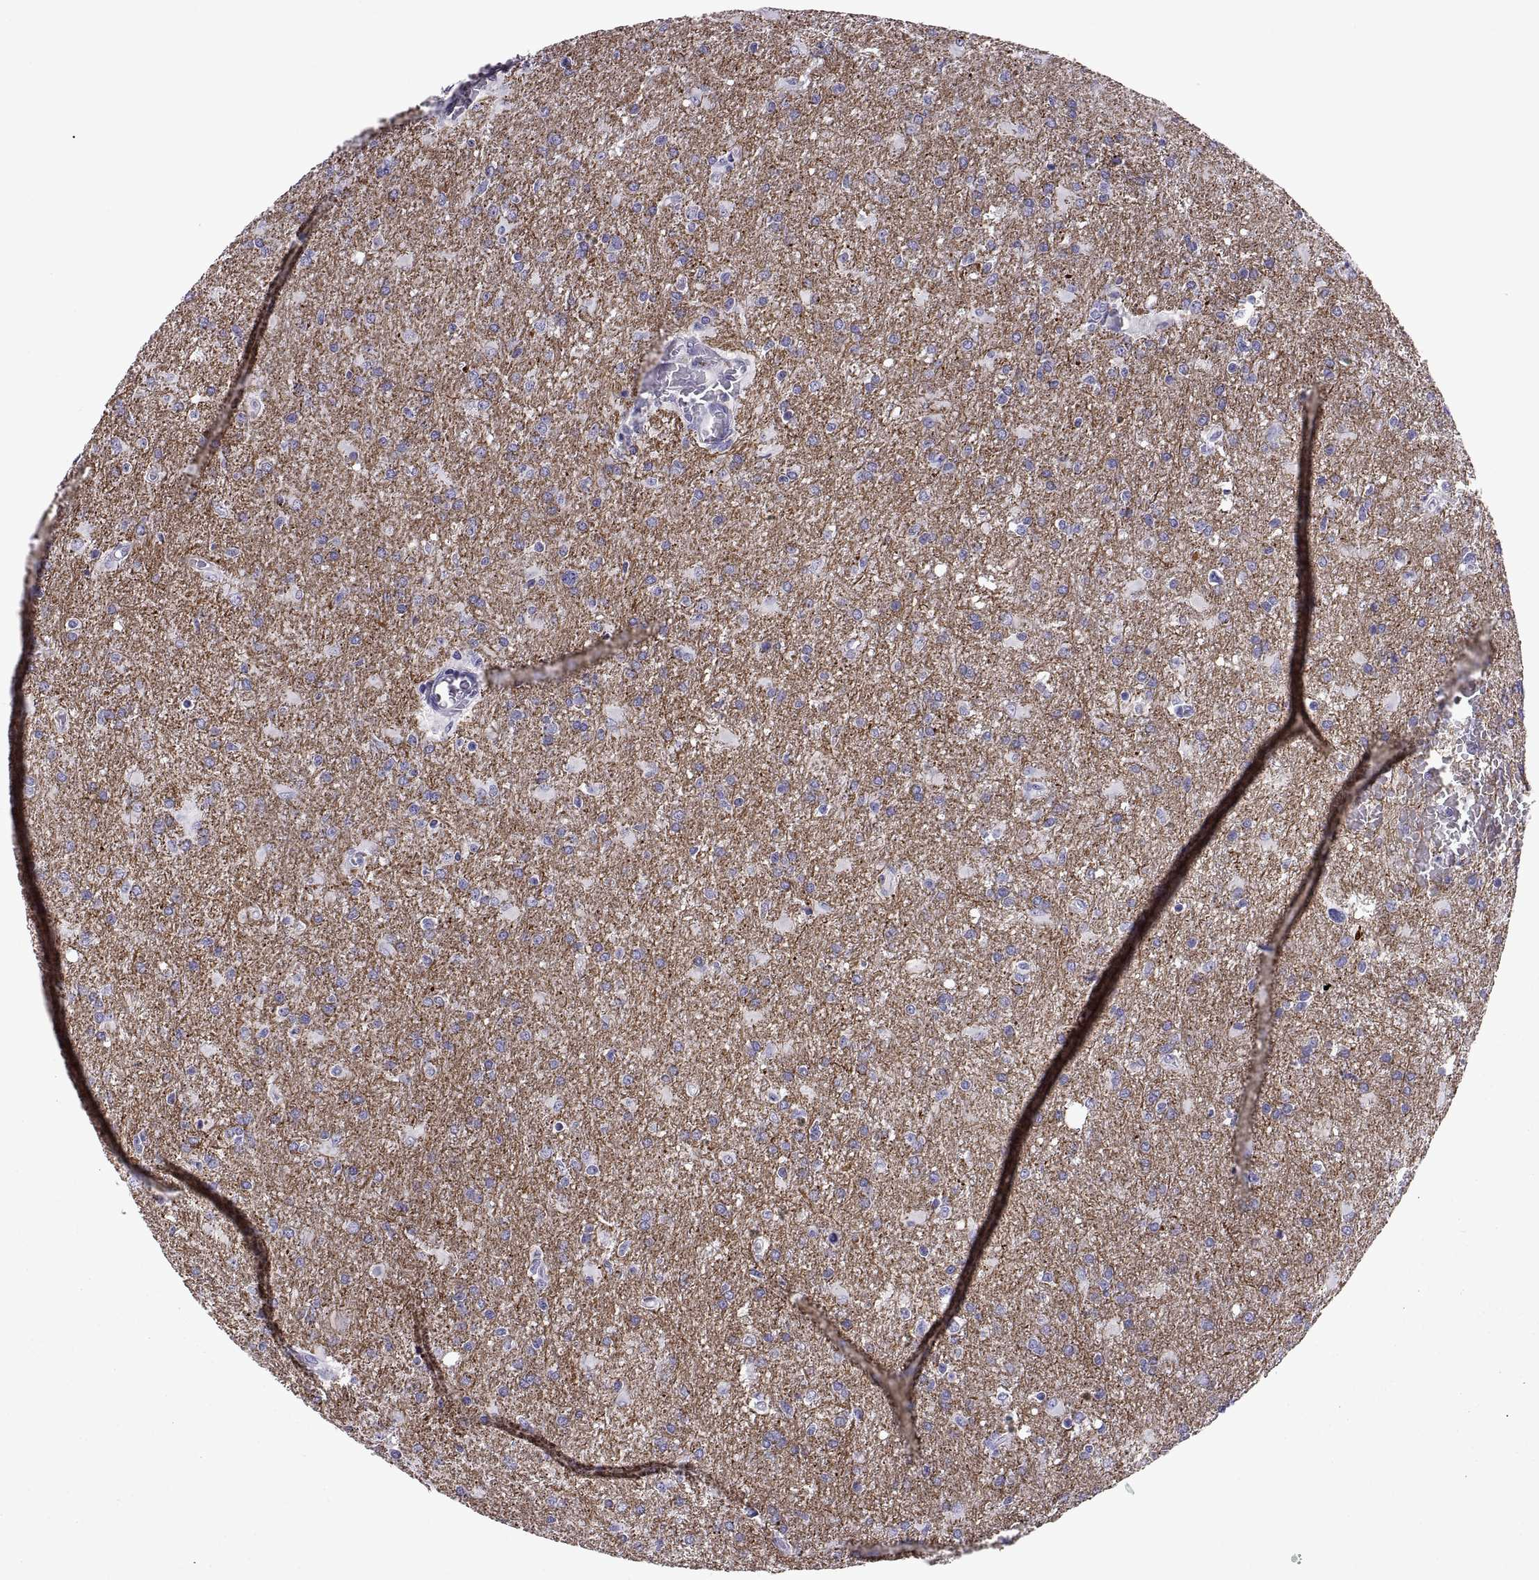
{"staining": {"intensity": "negative", "quantity": "none", "location": "none"}, "tissue": "glioma", "cell_type": "Tumor cells", "image_type": "cancer", "snomed": [{"axis": "morphology", "description": "Glioma, malignant, High grade"}, {"axis": "topography", "description": "Brain"}], "caption": "Glioma was stained to show a protein in brown. There is no significant expression in tumor cells. The staining was performed using DAB (3,3'-diaminobenzidine) to visualize the protein expression in brown, while the nuclei were stained in blue with hematoxylin (Magnification: 20x).", "gene": "RGS20", "patient": {"sex": "male", "age": 68}}